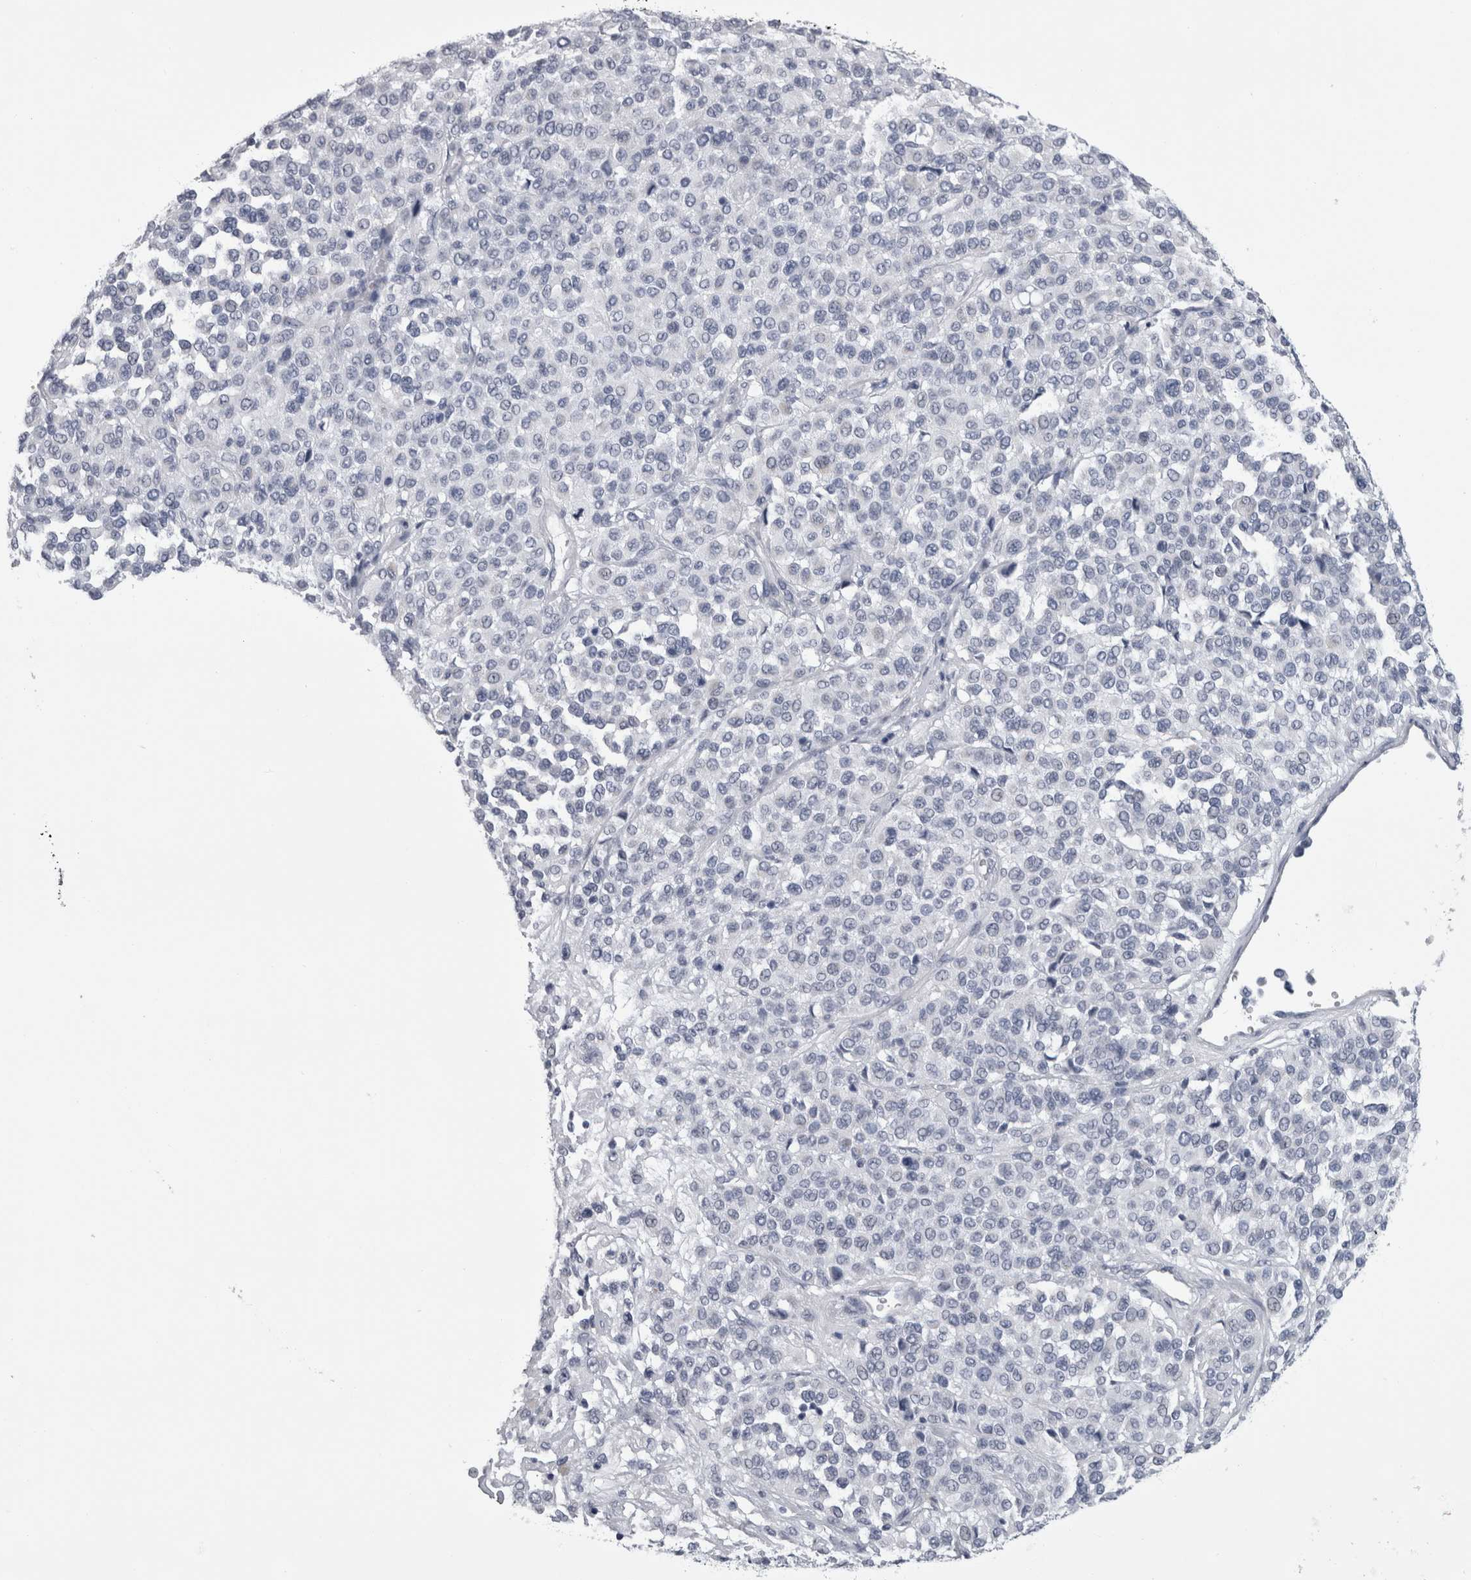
{"staining": {"intensity": "negative", "quantity": "none", "location": "none"}, "tissue": "melanoma", "cell_type": "Tumor cells", "image_type": "cancer", "snomed": [{"axis": "morphology", "description": "Malignant melanoma, Metastatic site"}, {"axis": "topography", "description": "Pancreas"}], "caption": "Tumor cells are negative for protein expression in human malignant melanoma (metastatic site).", "gene": "ALDH8A1", "patient": {"sex": "female", "age": 30}}